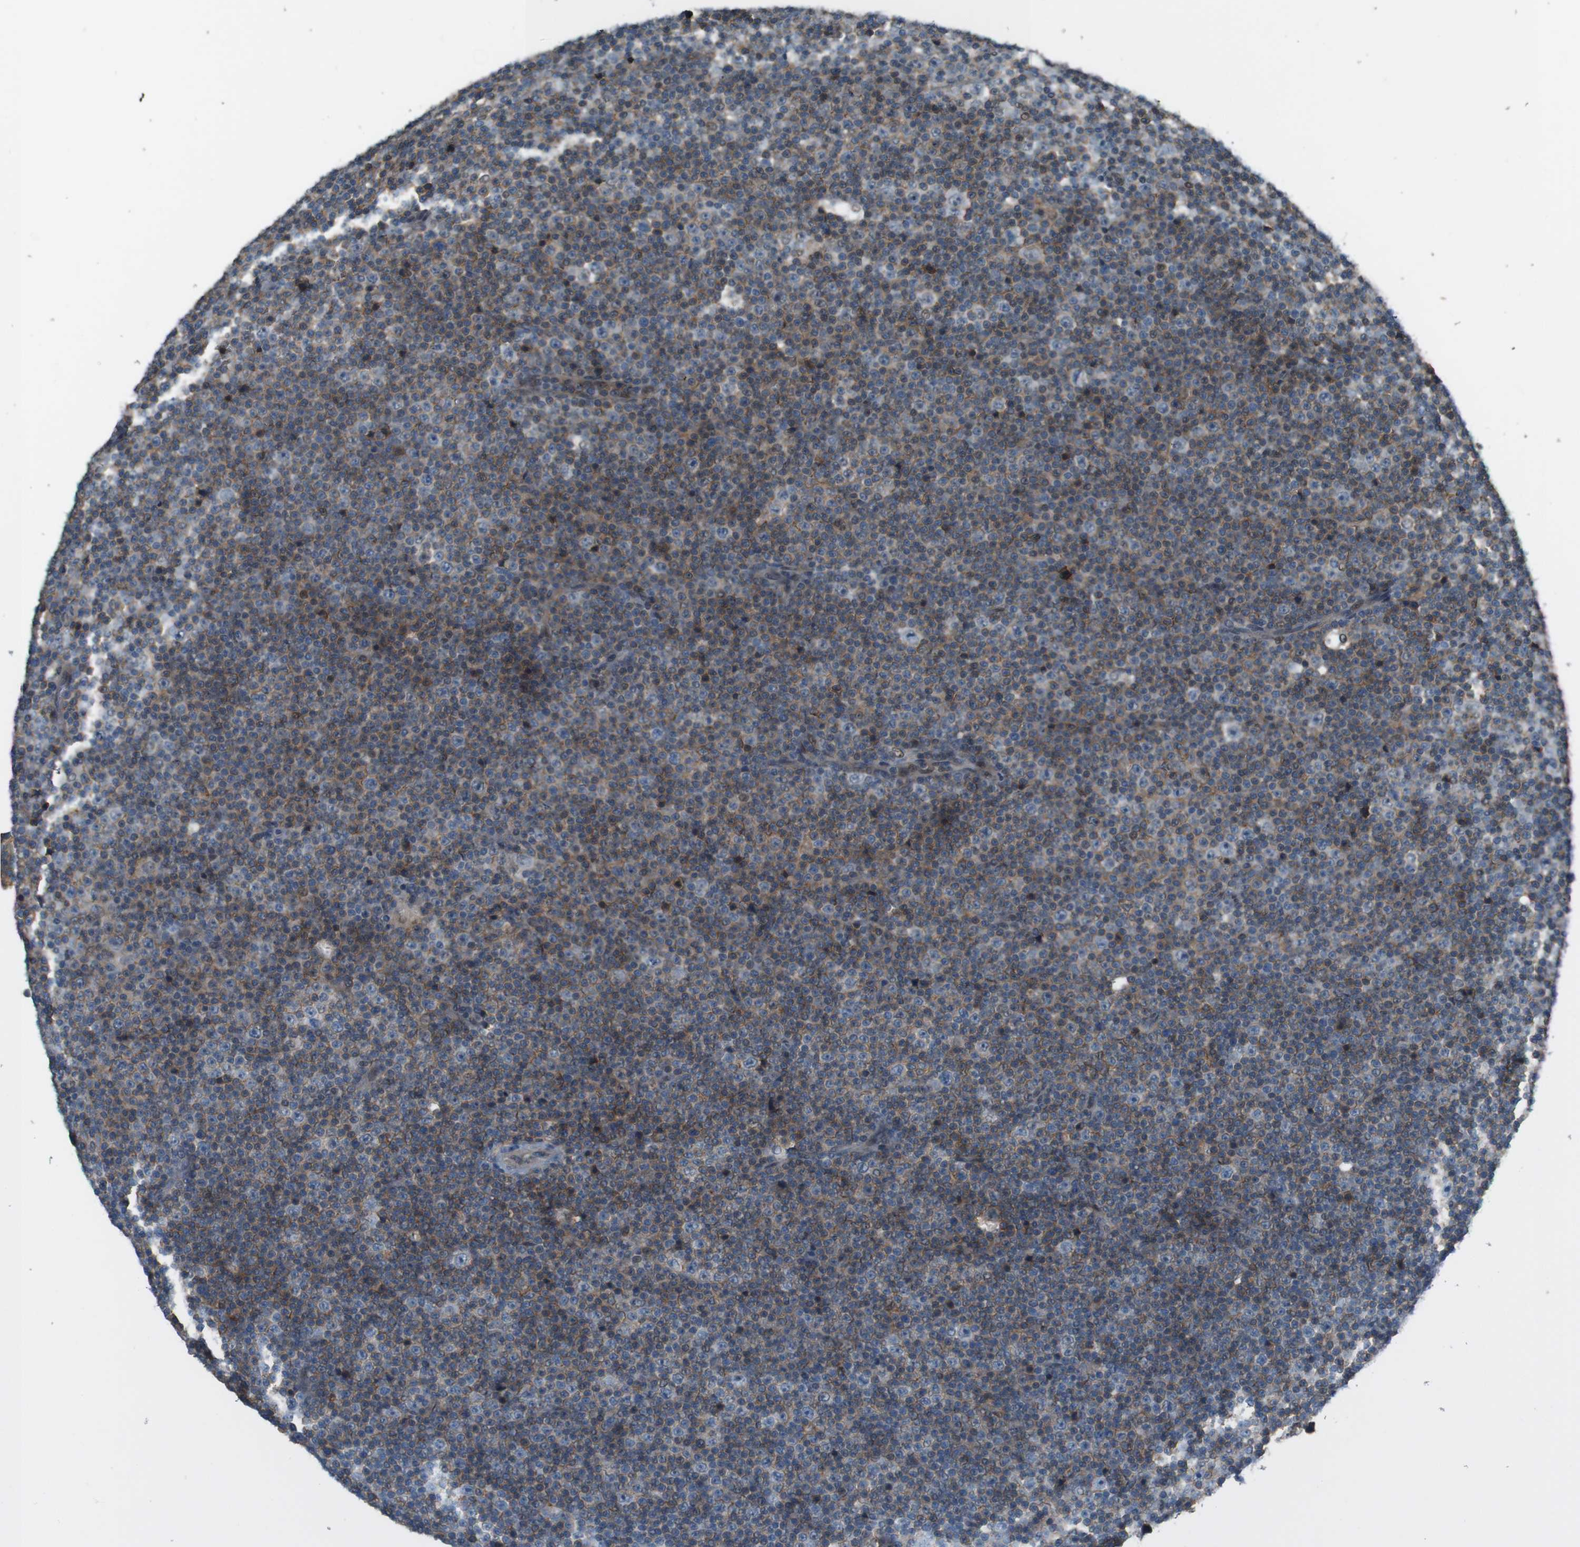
{"staining": {"intensity": "weak", "quantity": "<25%", "location": "cytoplasmic/membranous"}, "tissue": "lymphoma", "cell_type": "Tumor cells", "image_type": "cancer", "snomed": [{"axis": "morphology", "description": "Malignant lymphoma, non-Hodgkin's type, Low grade"}, {"axis": "topography", "description": "Lymph node"}], "caption": "High magnification brightfield microscopy of malignant lymphoma, non-Hodgkin's type (low-grade) stained with DAB (3,3'-diaminobenzidine) (brown) and counterstained with hematoxylin (blue): tumor cells show no significant expression.", "gene": "ATP2B1", "patient": {"sex": "female", "age": 67}}